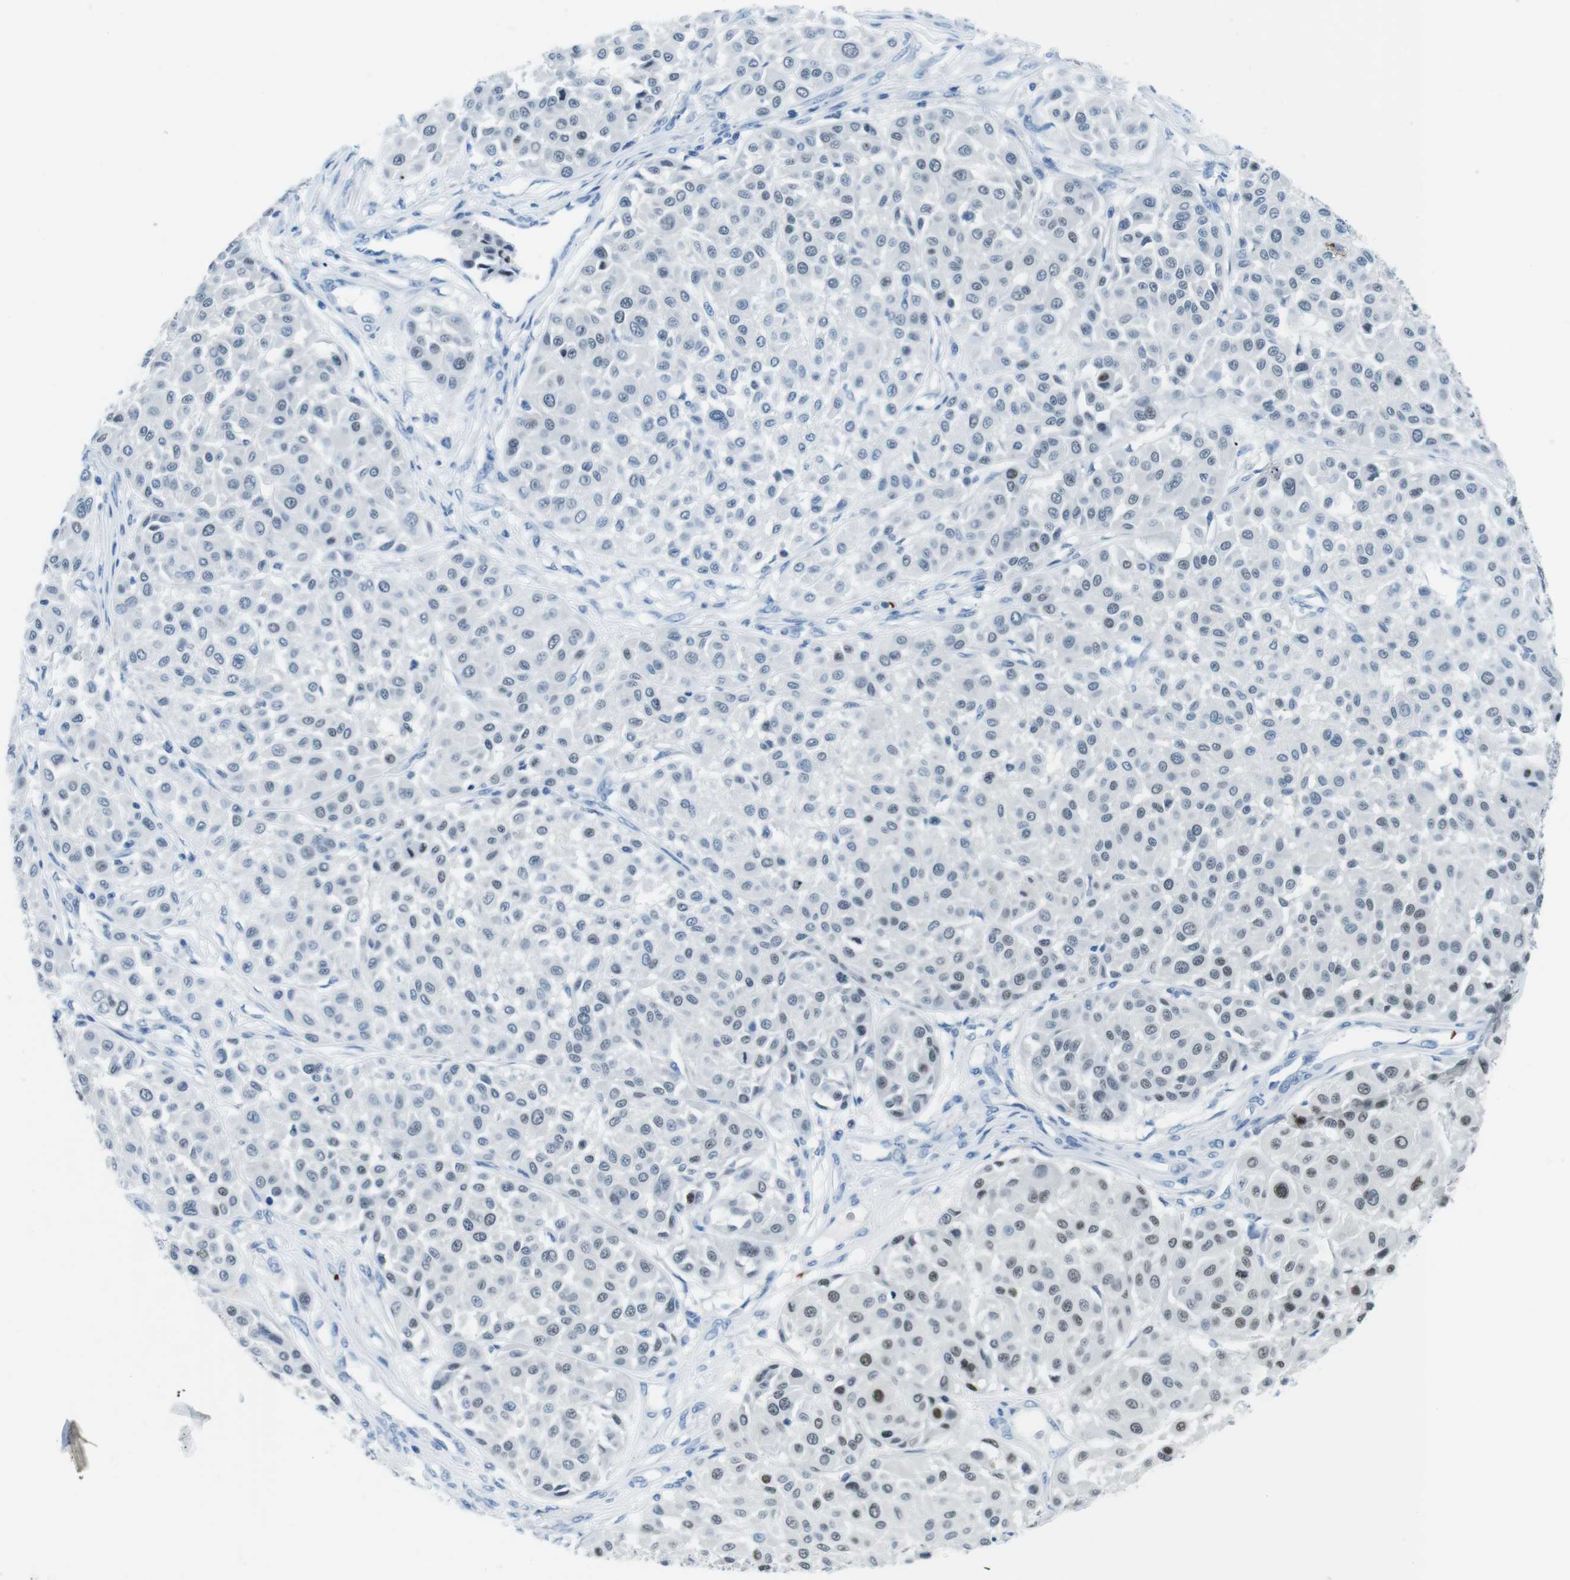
{"staining": {"intensity": "weak", "quantity": "<25%", "location": "nuclear"}, "tissue": "melanoma", "cell_type": "Tumor cells", "image_type": "cancer", "snomed": [{"axis": "morphology", "description": "Malignant melanoma, Metastatic site"}, {"axis": "topography", "description": "Soft tissue"}], "caption": "IHC image of neoplastic tissue: malignant melanoma (metastatic site) stained with DAB (3,3'-diaminobenzidine) reveals no significant protein expression in tumor cells.", "gene": "TFAP2C", "patient": {"sex": "male", "age": 41}}